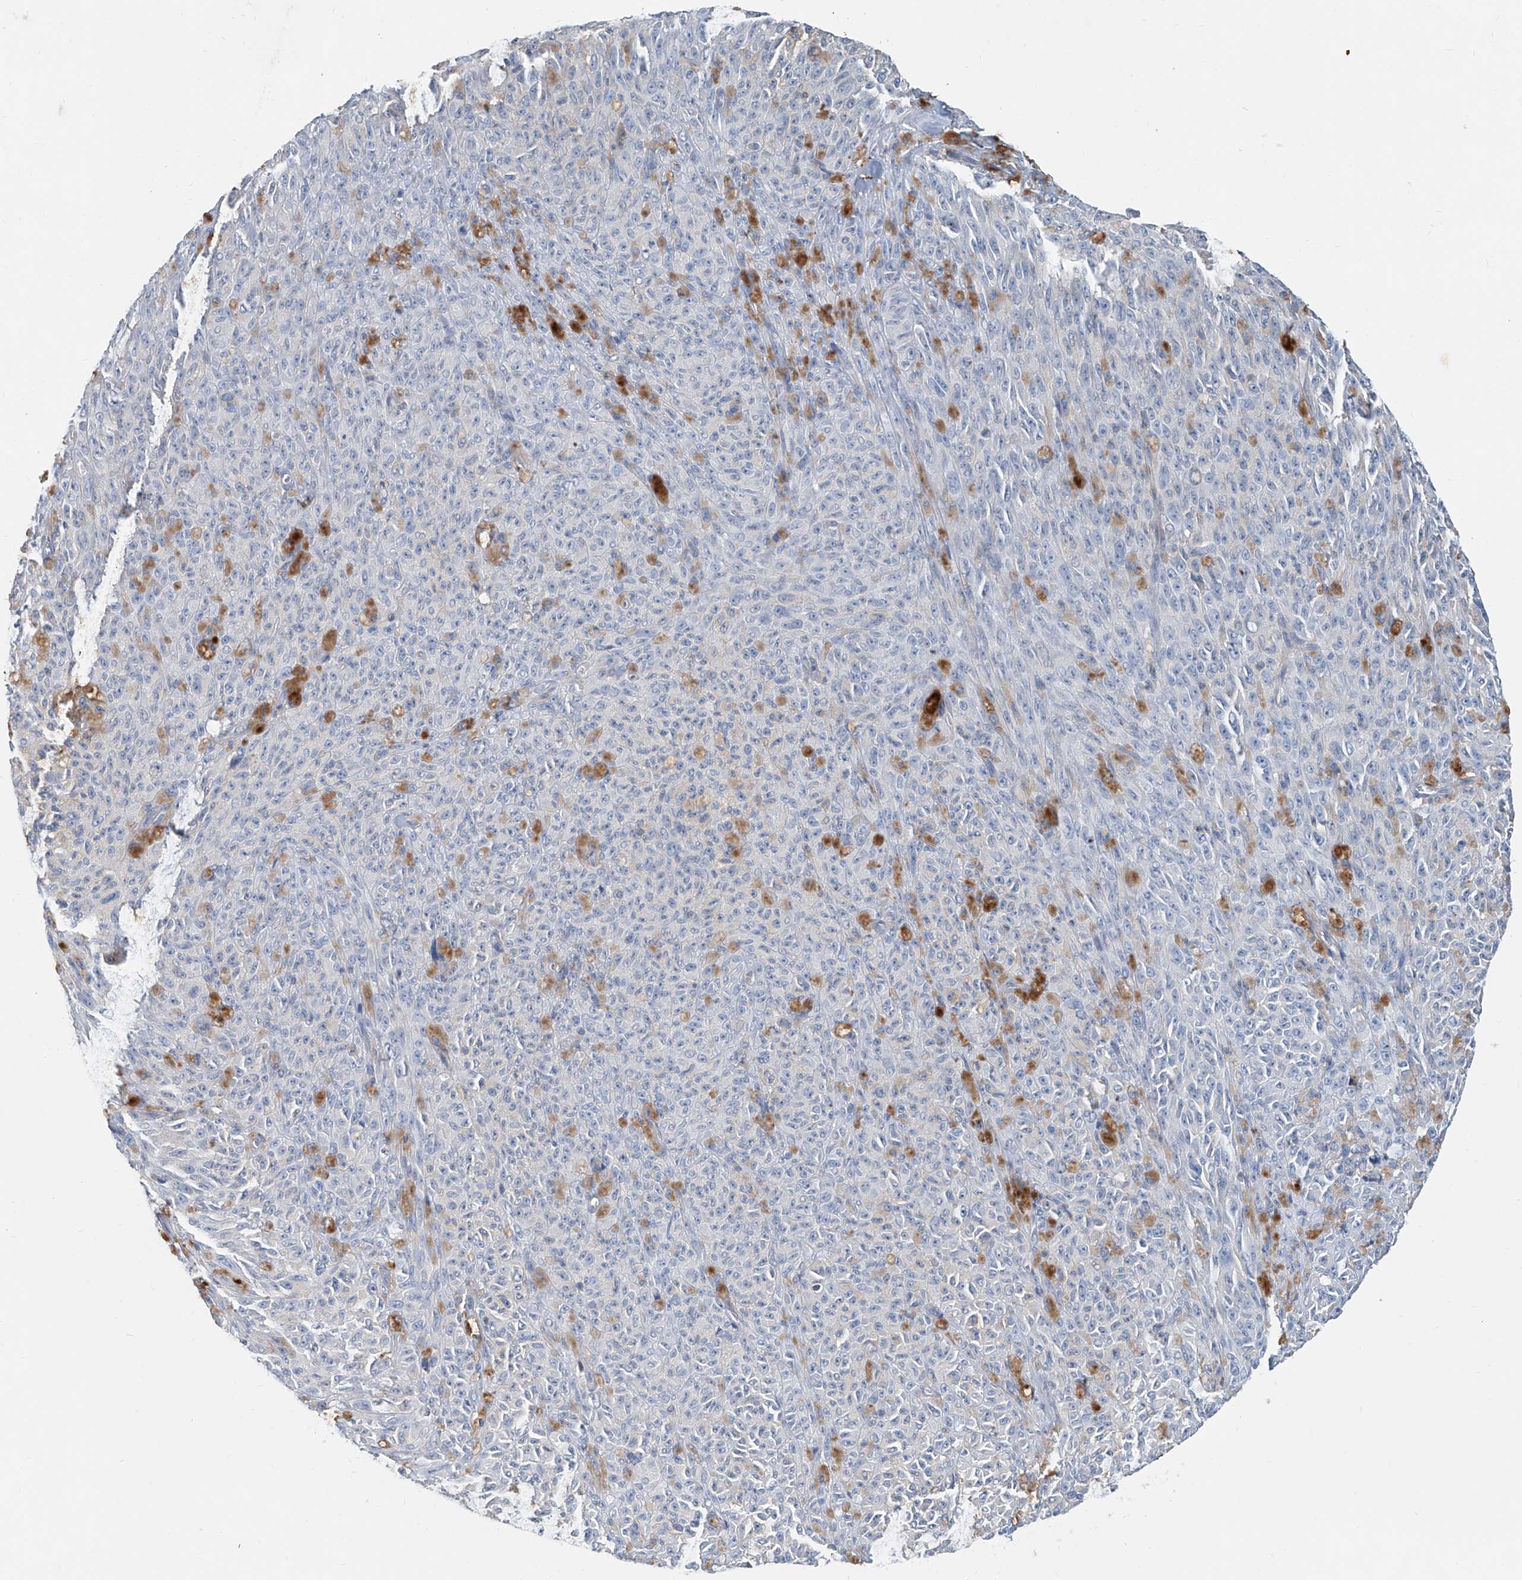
{"staining": {"intensity": "negative", "quantity": "none", "location": "none"}, "tissue": "melanoma", "cell_type": "Tumor cells", "image_type": "cancer", "snomed": [{"axis": "morphology", "description": "Malignant melanoma, NOS"}, {"axis": "topography", "description": "Skin"}], "caption": "This is a micrograph of immunohistochemistry staining of melanoma, which shows no staining in tumor cells. (DAB (3,3'-diaminobenzidine) IHC visualized using brightfield microscopy, high magnification).", "gene": "ANKRD34A", "patient": {"sex": "female", "age": 82}}